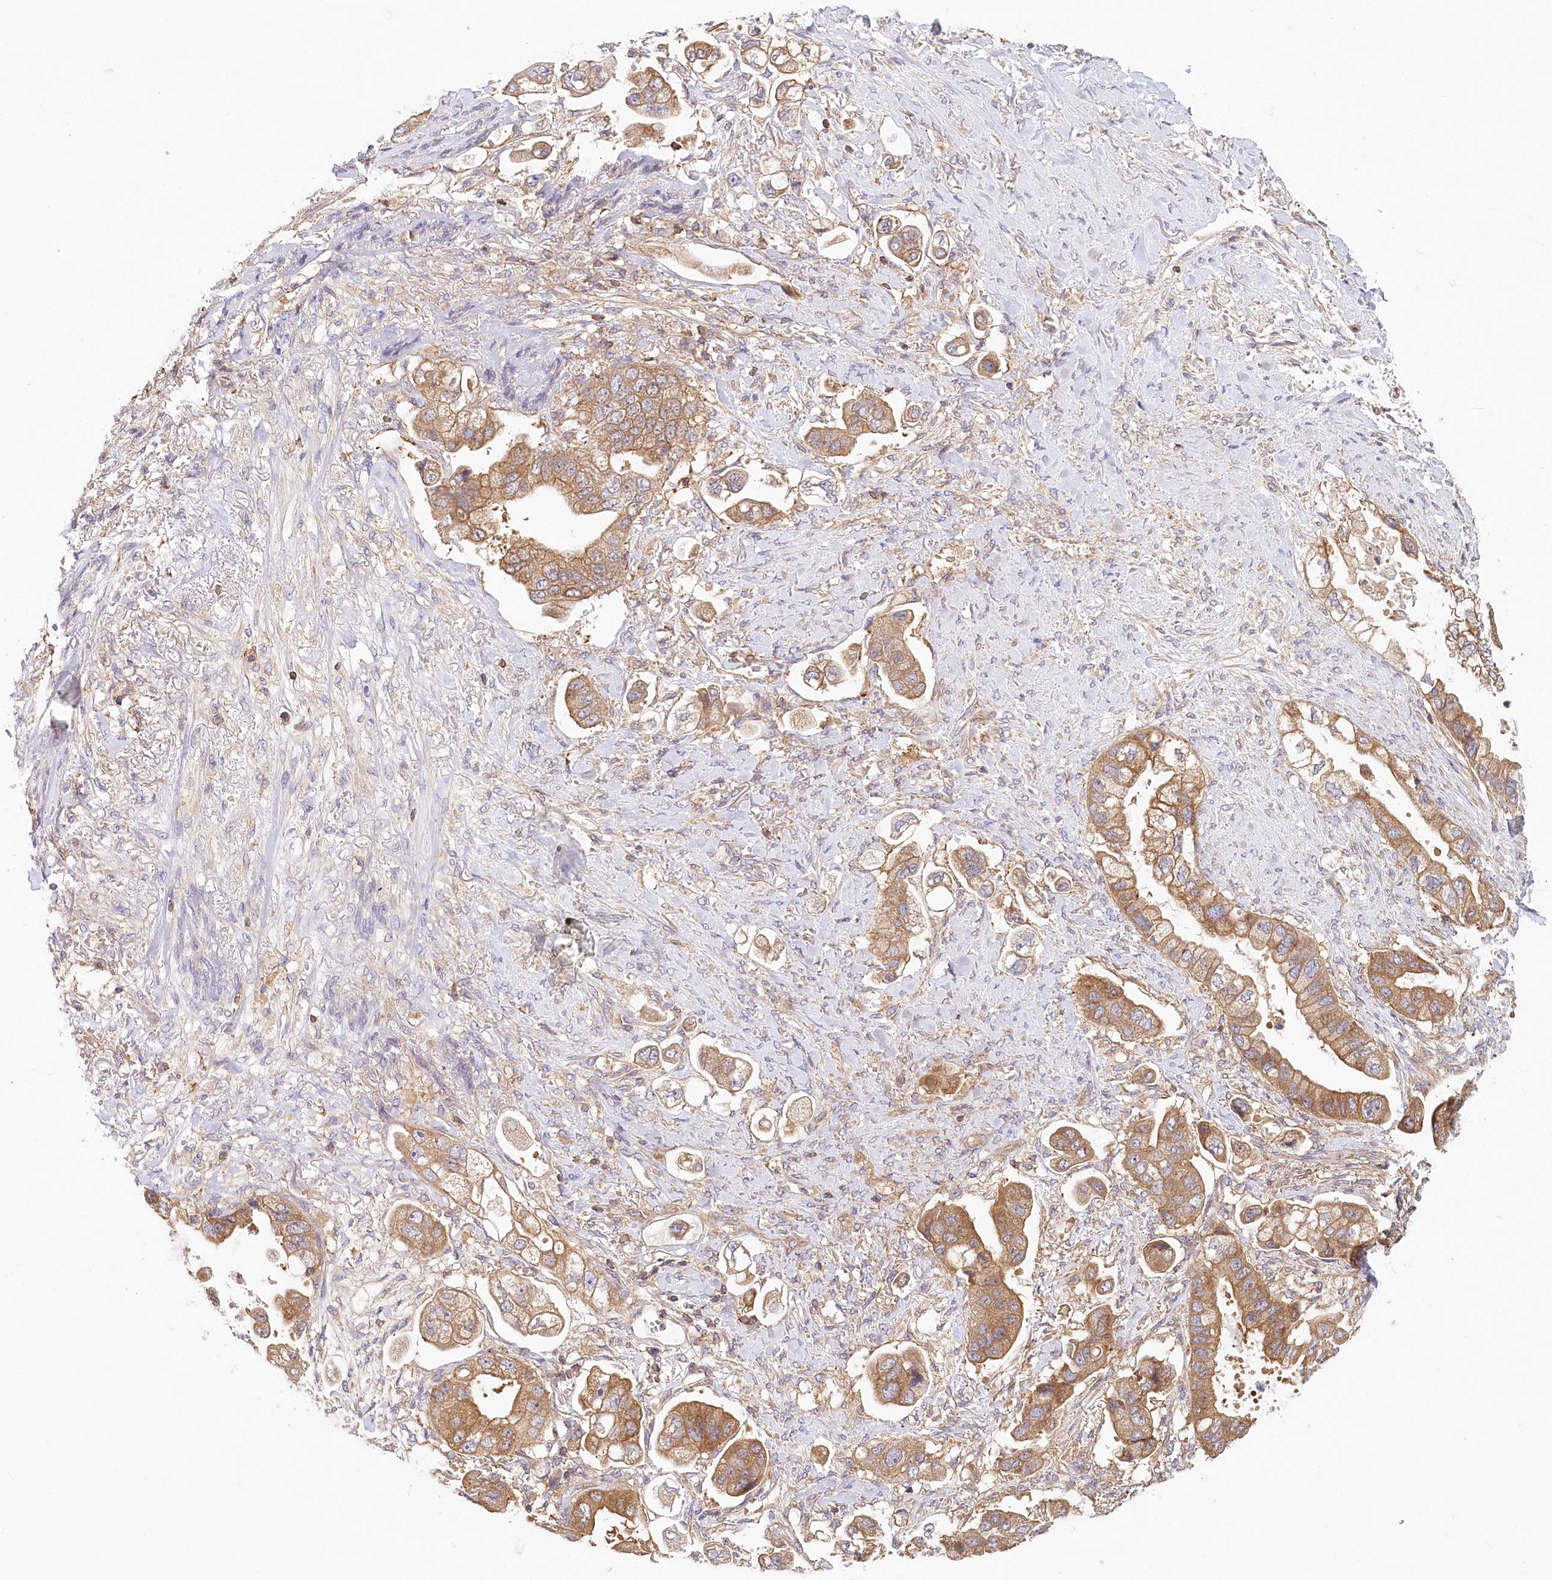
{"staining": {"intensity": "moderate", "quantity": ">75%", "location": "cytoplasmic/membranous"}, "tissue": "stomach cancer", "cell_type": "Tumor cells", "image_type": "cancer", "snomed": [{"axis": "morphology", "description": "Adenocarcinoma, NOS"}, {"axis": "topography", "description": "Stomach"}], "caption": "Stomach cancer (adenocarcinoma) tissue shows moderate cytoplasmic/membranous positivity in about >75% of tumor cells", "gene": "UMPS", "patient": {"sex": "male", "age": 62}}